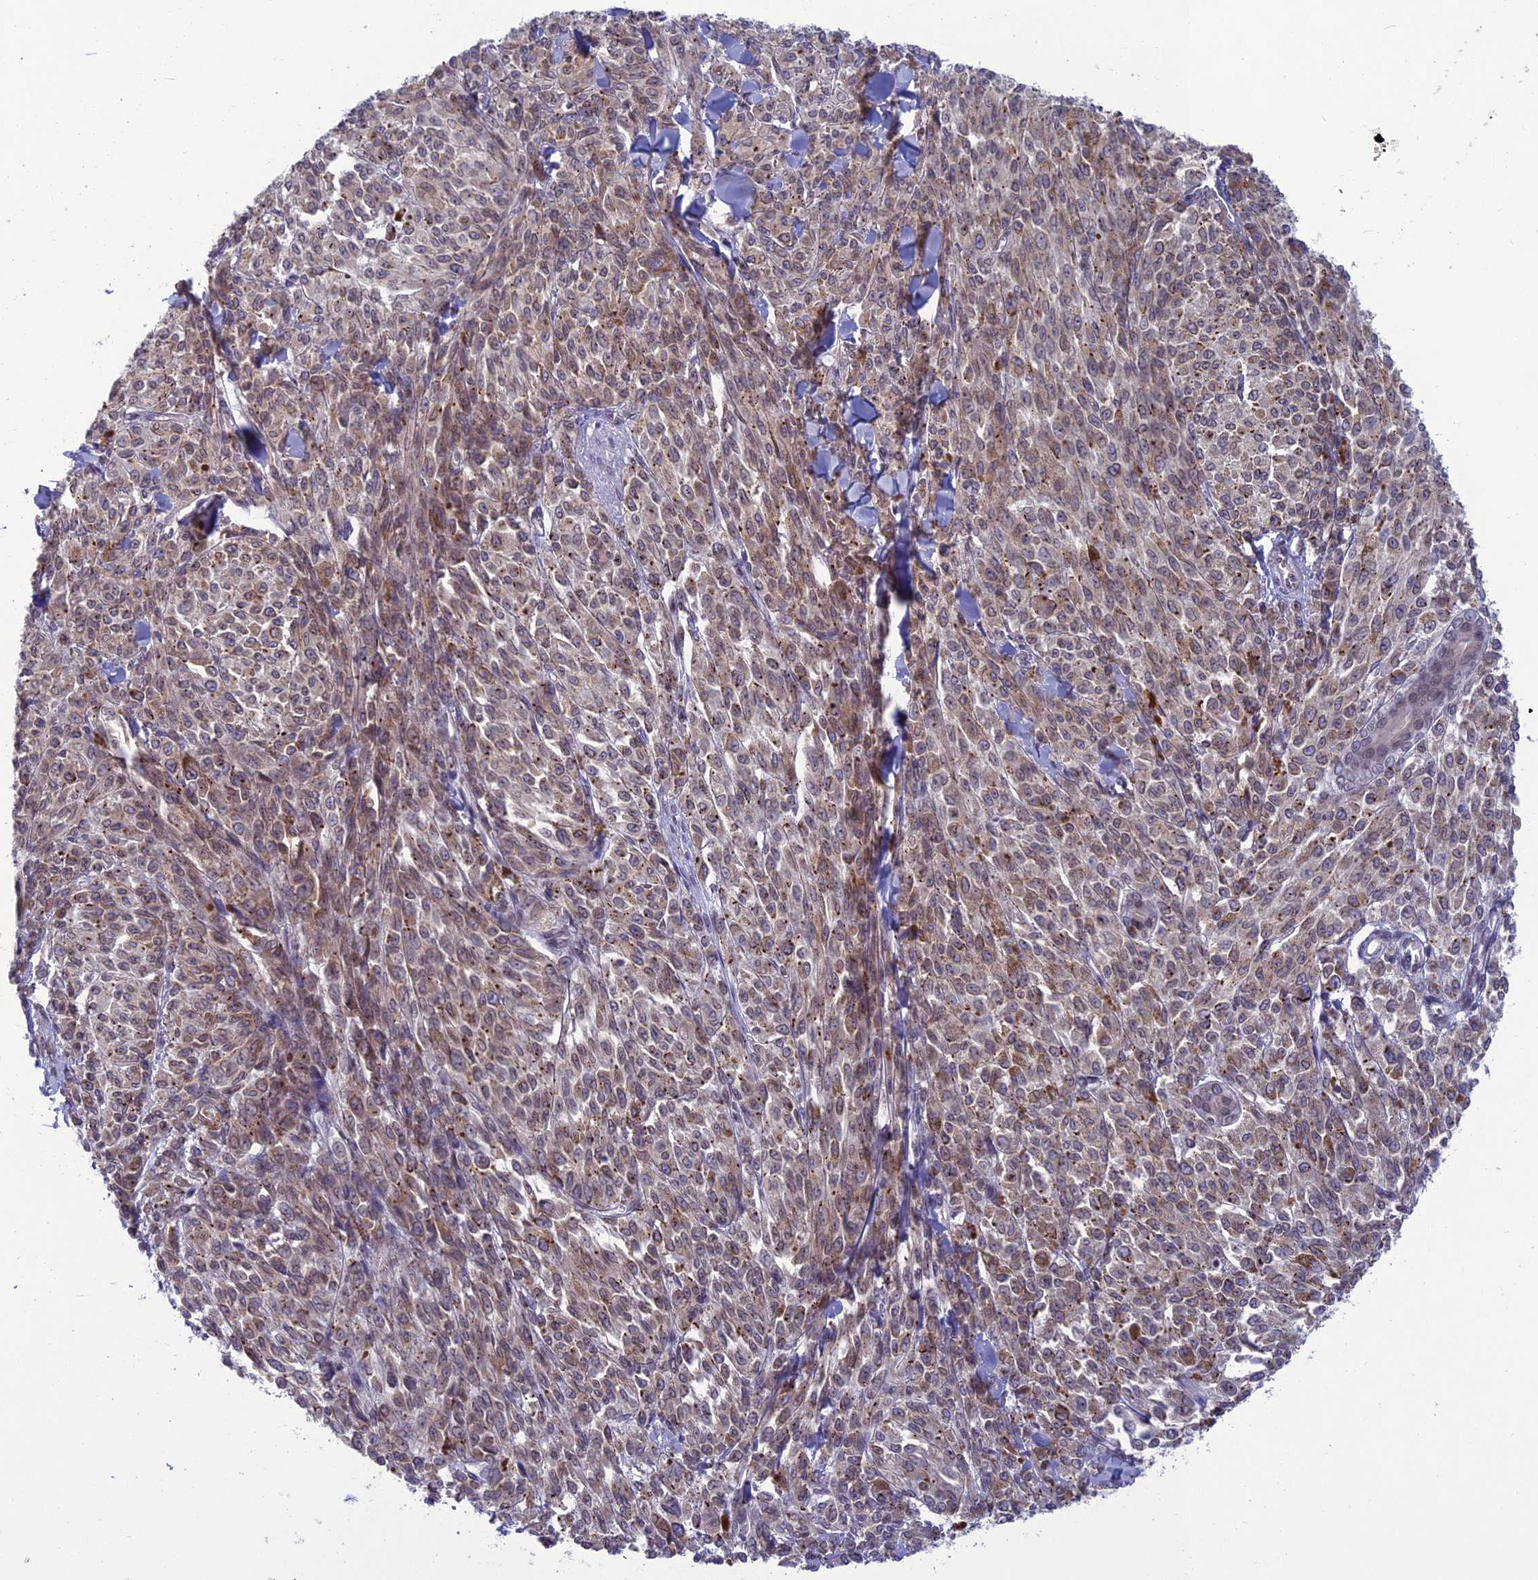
{"staining": {"intensity": "weak", "quantity": ">75%", "location": "cytoplasmic/membranous,nuclear"}, "tissue": "melanoma", "cell_type": "Tumor cells", "image_type": "cancer", "snomed": [{"axis": "morphology", "description": "Malignant melanoma, NOS"}, {"axis": "topography", "description": "Skin"}], "caption": "Approximately >75% of tumor cells in malignant melanoma reveal weak cytoplasmic/membranous and nuclear protein expression as visualized by brown immunohistochemical staining.", "gene": "WDR46", "patient": {"sex": "female", "age": 52}}